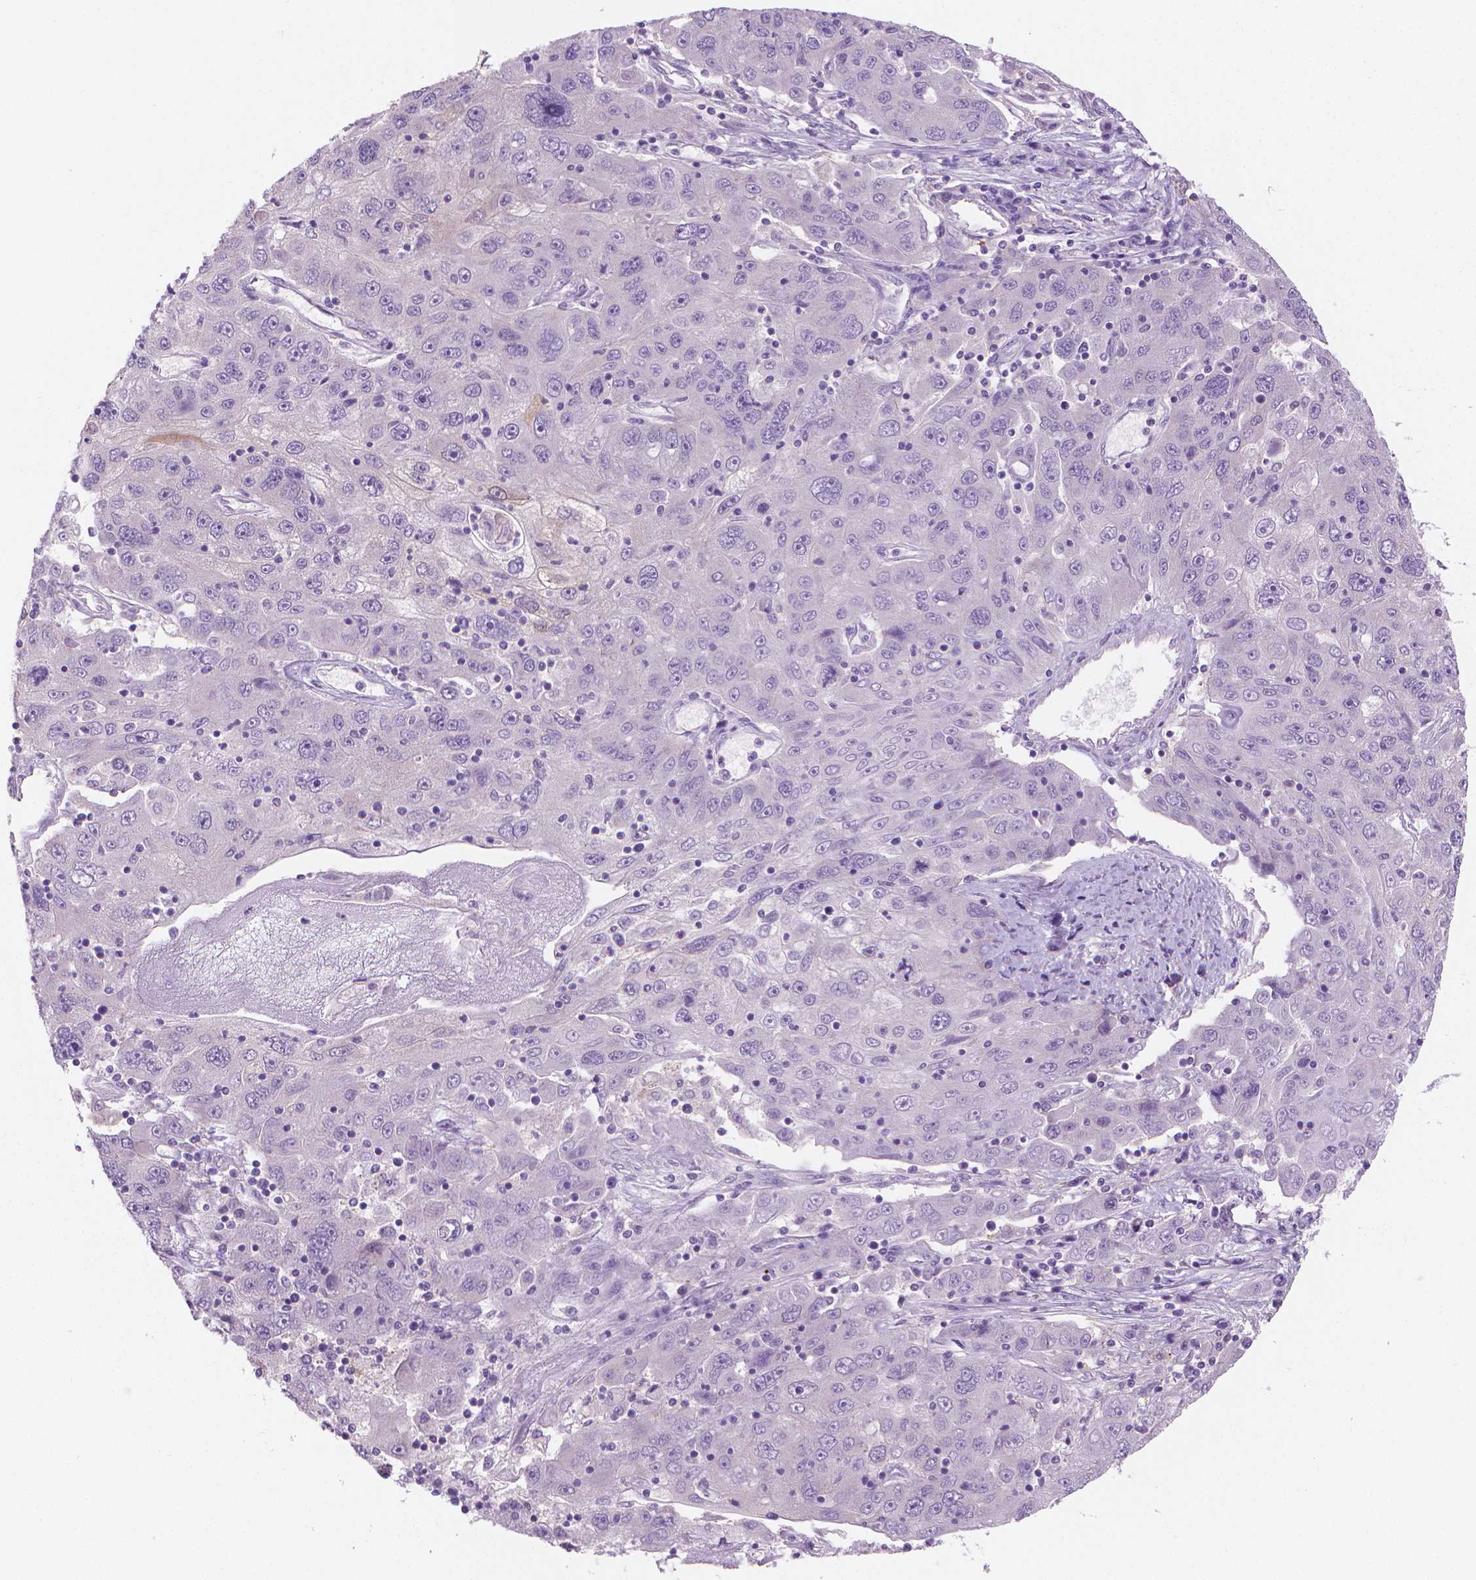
{"staining": {"intensity": "negative", "quantity": "none", "location": "none"}, "tissue": "stomach cancer", "cell_type": "Tumor cells", "image_type": "cancer", "snomed": [{"axis": "morphology", "description": "Adenocarcinoma, NOS"}, {"axis": "topography", "description": "Stomach"}], "caption": "Stomach adenocarcinoma was stained to show a protein in brown. There is no significant expression in tumor cells.", "gene": "GSDMA", "patient": {"sex": "male", "age": 56}}